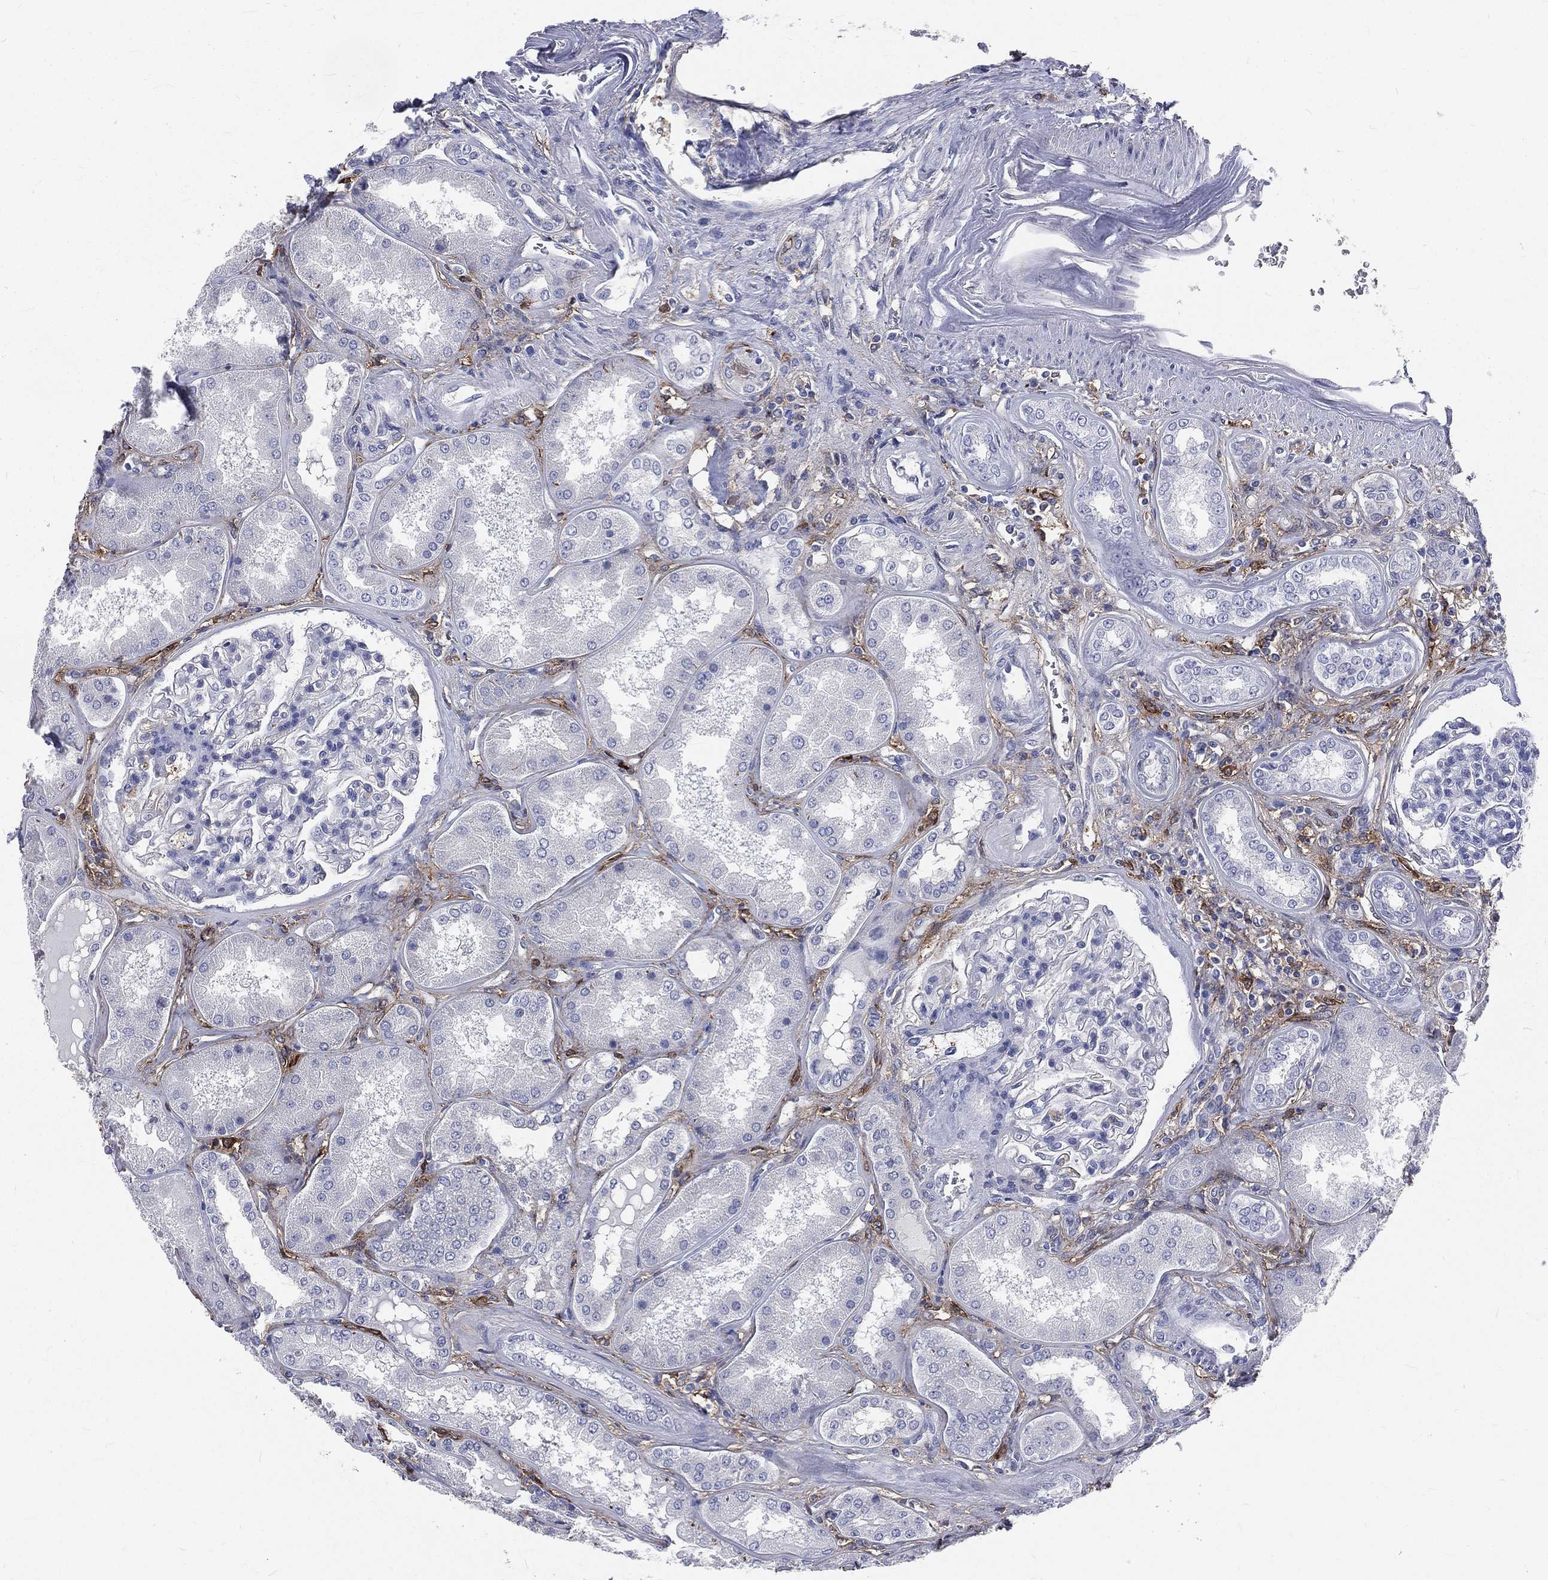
{"staining": {"intensity": "negative", "quantity": "none", "location": "none"}, "tissue": "kidney", "cell_type": "Cells in glomeruli", "image_type": "normal", "snomed": [{"axis": "morphology", "description": "Normal tissue, NOS"}, {"axis": "topography", "description": "Kidney"}], "caption": "Cells in glomeruli show no significant protein staining in unremarkable kidney. Nuclei are stained in blue.", "gene": "BASP1", "patient": {"sex": "female", "age": 56}}